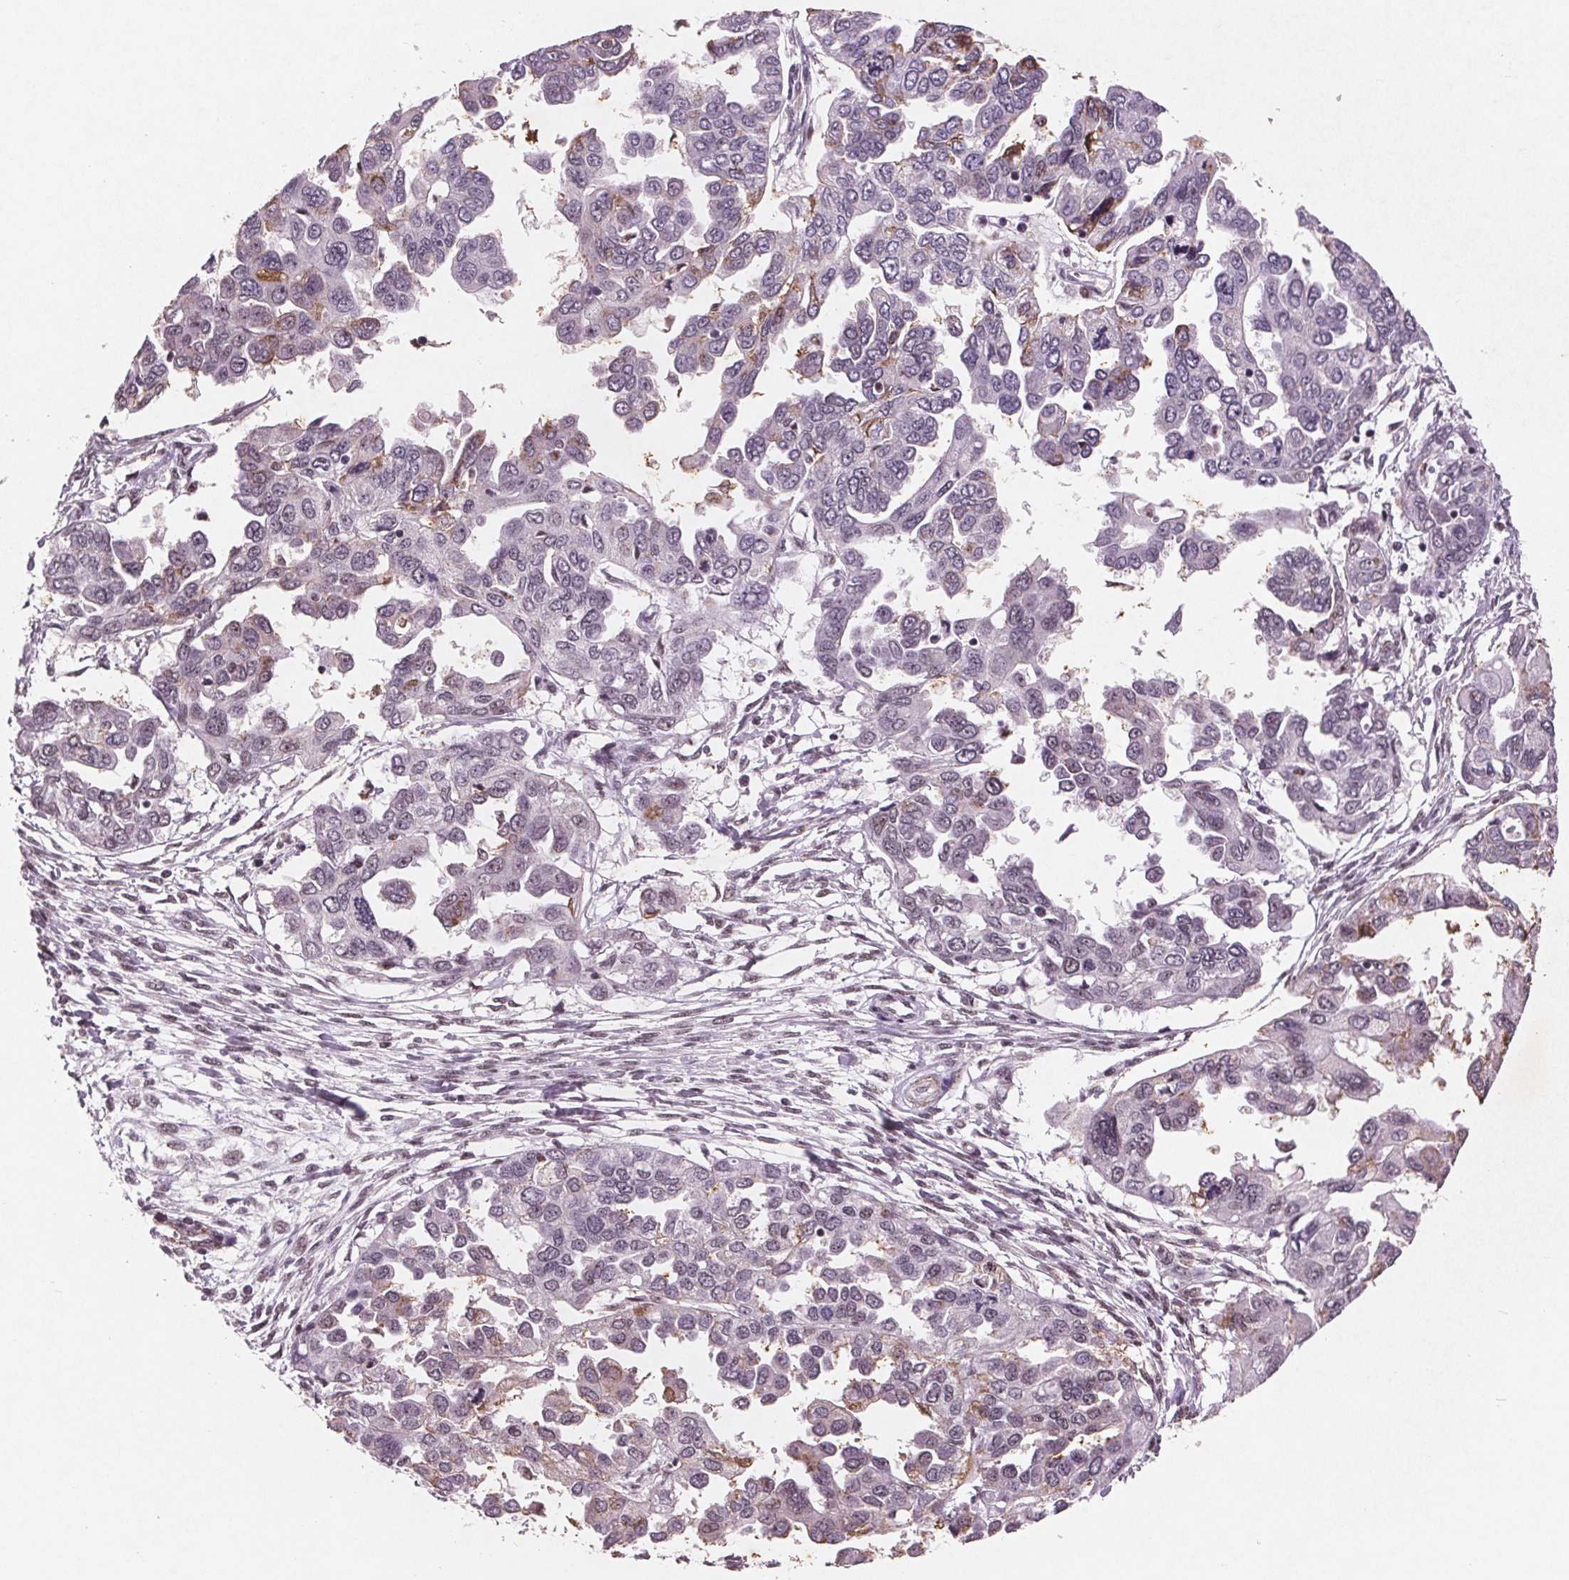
{"staining": {"intensity": "negative", "quantity": "none", "location": "none"}, "tissue": "ovarian cancer", "cell_type": "Tumor cells", "image_type": "cancer", "snomed": [{"axis": "morphology", "description": "Cystadenocarcinoma, serous, NOS"}, {"axis": "topography", "description": "Ovary"}], "caption": "Protein analysis of ovarian cancer (serous cystadenocarcinoma) demonstrates no significant positivity in tumor cells.", "gene": "RPS6KA2", "patient": {"sex": "female", "age": 53}}